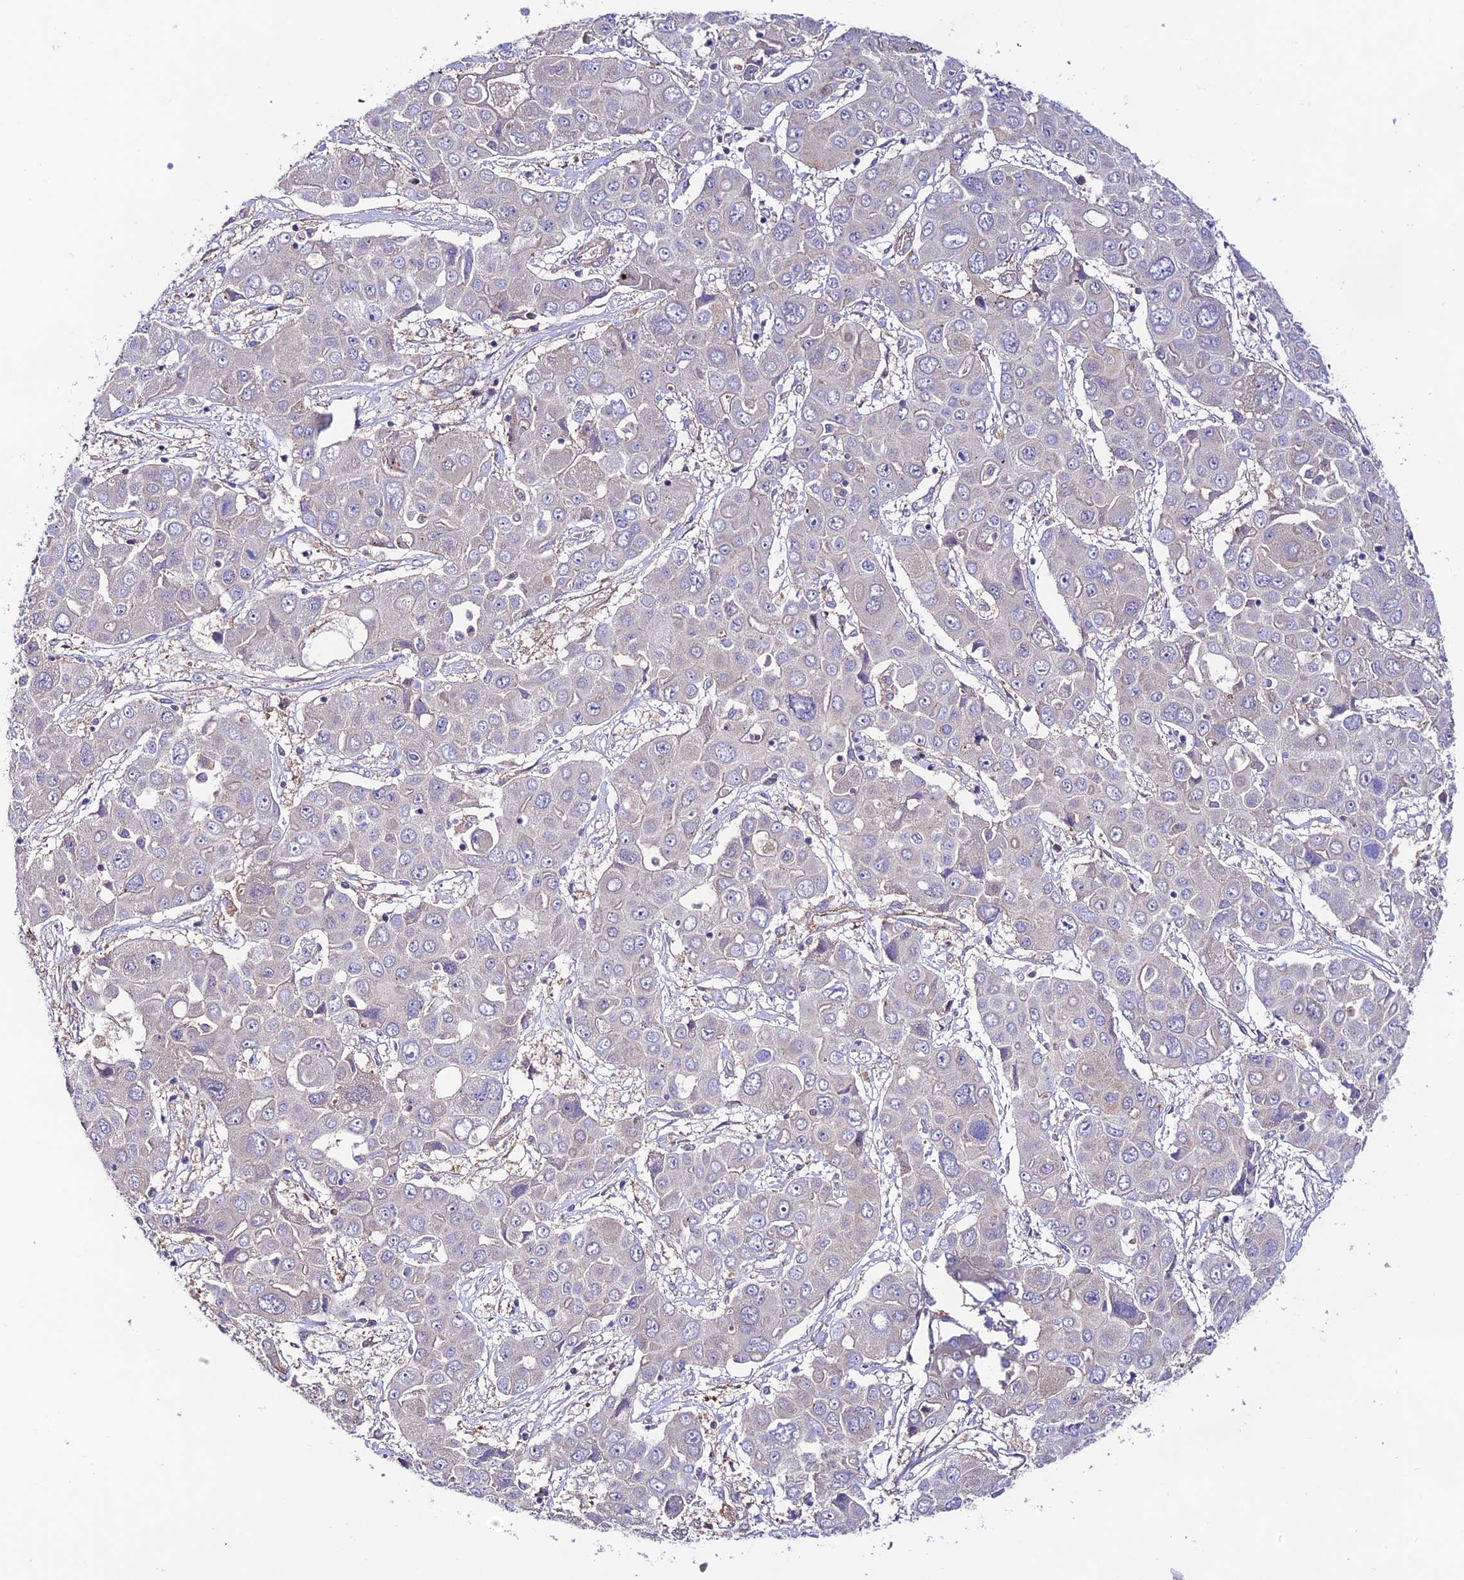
{"staining": {"intensity": "negative", "quantity": "none", "location": "none"}, "tissue": "liver cancer", "cell_type": "Tumor cells", "image_type": "cancer", "snomed": [{"axis": "morphology", "description": "Cholangiocarcinoma"}, {"axis": "topography", "description": "Liver"}], "caption": "Liver cholangiocarcinoma was stained to show a protein in brown. There is no significant expression in tumor cells. The staining was performed using DAB to visualize the protein expression in brown, while the nuclei were stained in blue with hematoxylin (Magnification: 20x).", "gene": "BRME1", "patient": {"sex": "male", "age": 67}}